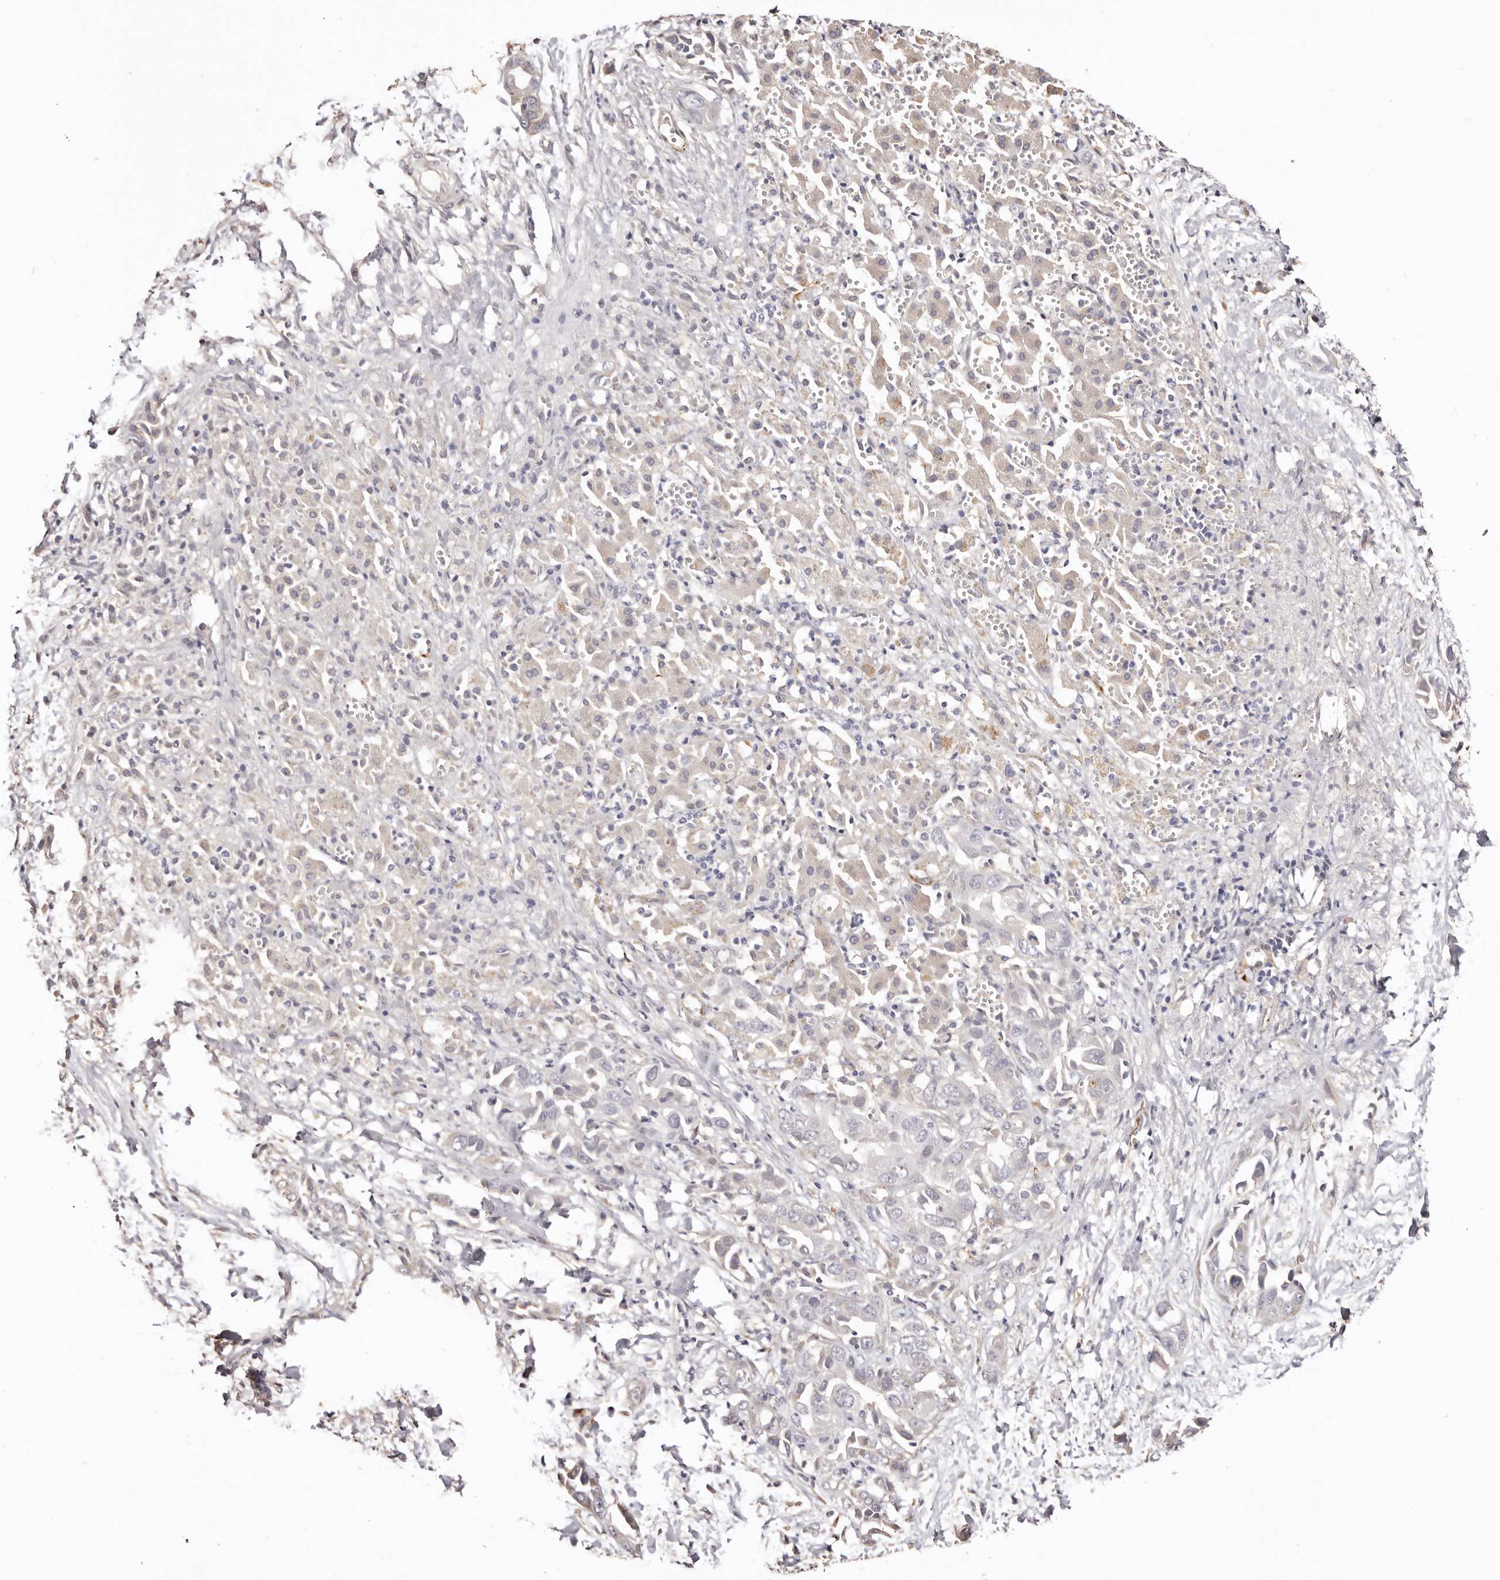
{"staining": {"intensity": "negative", "quantity": "none", "location": "none"}, "tissue": "liver cancer", "cell_type": "Tumor cells", "image_type": "cancer", "snomed": [{"axis": "morphology", "description": "Cholangiocarcinoma"}, {"axis": "topography", "description": "Liver"}], "caption": "A histopathology image of human liver cancer (cholangiocarcinoma) is negative for staining in tumor cells.", "gene": "ZNF557", "patient": {"sex": "female", "age": 52}}